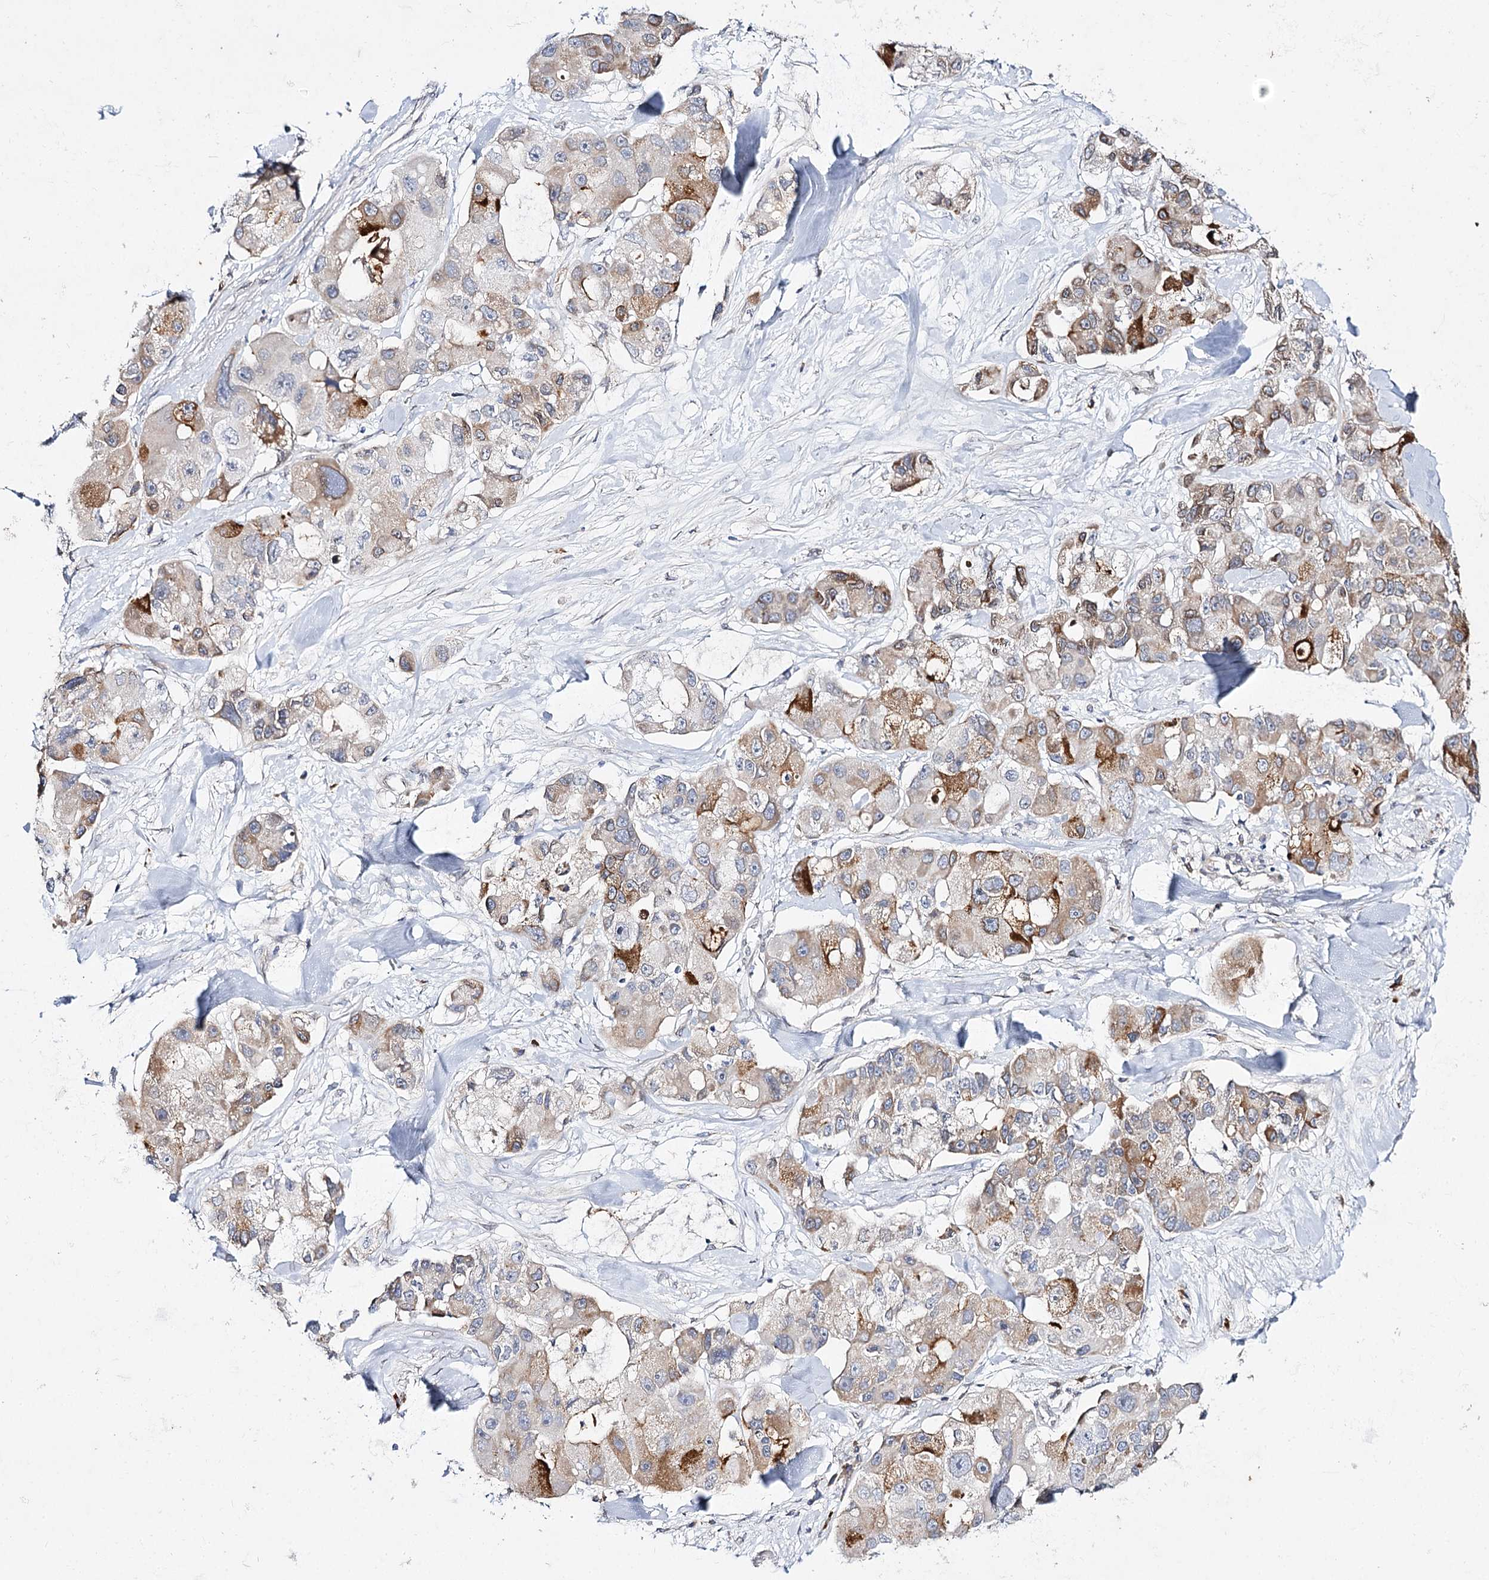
{"staining": {"intensity": "moderate", "quantity": "<25%", "location": "cytoplasmic/membranous"}, "tissue": "lung cancer", "cell_type": "Tumor cells", "image_type": "cancer", "snomed": [{"axis": "morphology", "description": "Adenocarcinoma, NOS"}, {"axis": "topography", "description": "Lung"}], "caption": "Immunohistochemistry (IHC) photomicrograph of lung adenocarcinoma stained for a protein (brown), which demonstrates low levels of moderate cytoplasmic/membranous positivity in about <25% of tumor cells.", "gene": "C11orf80", "patient": {"sex": "female", "age": 54}}